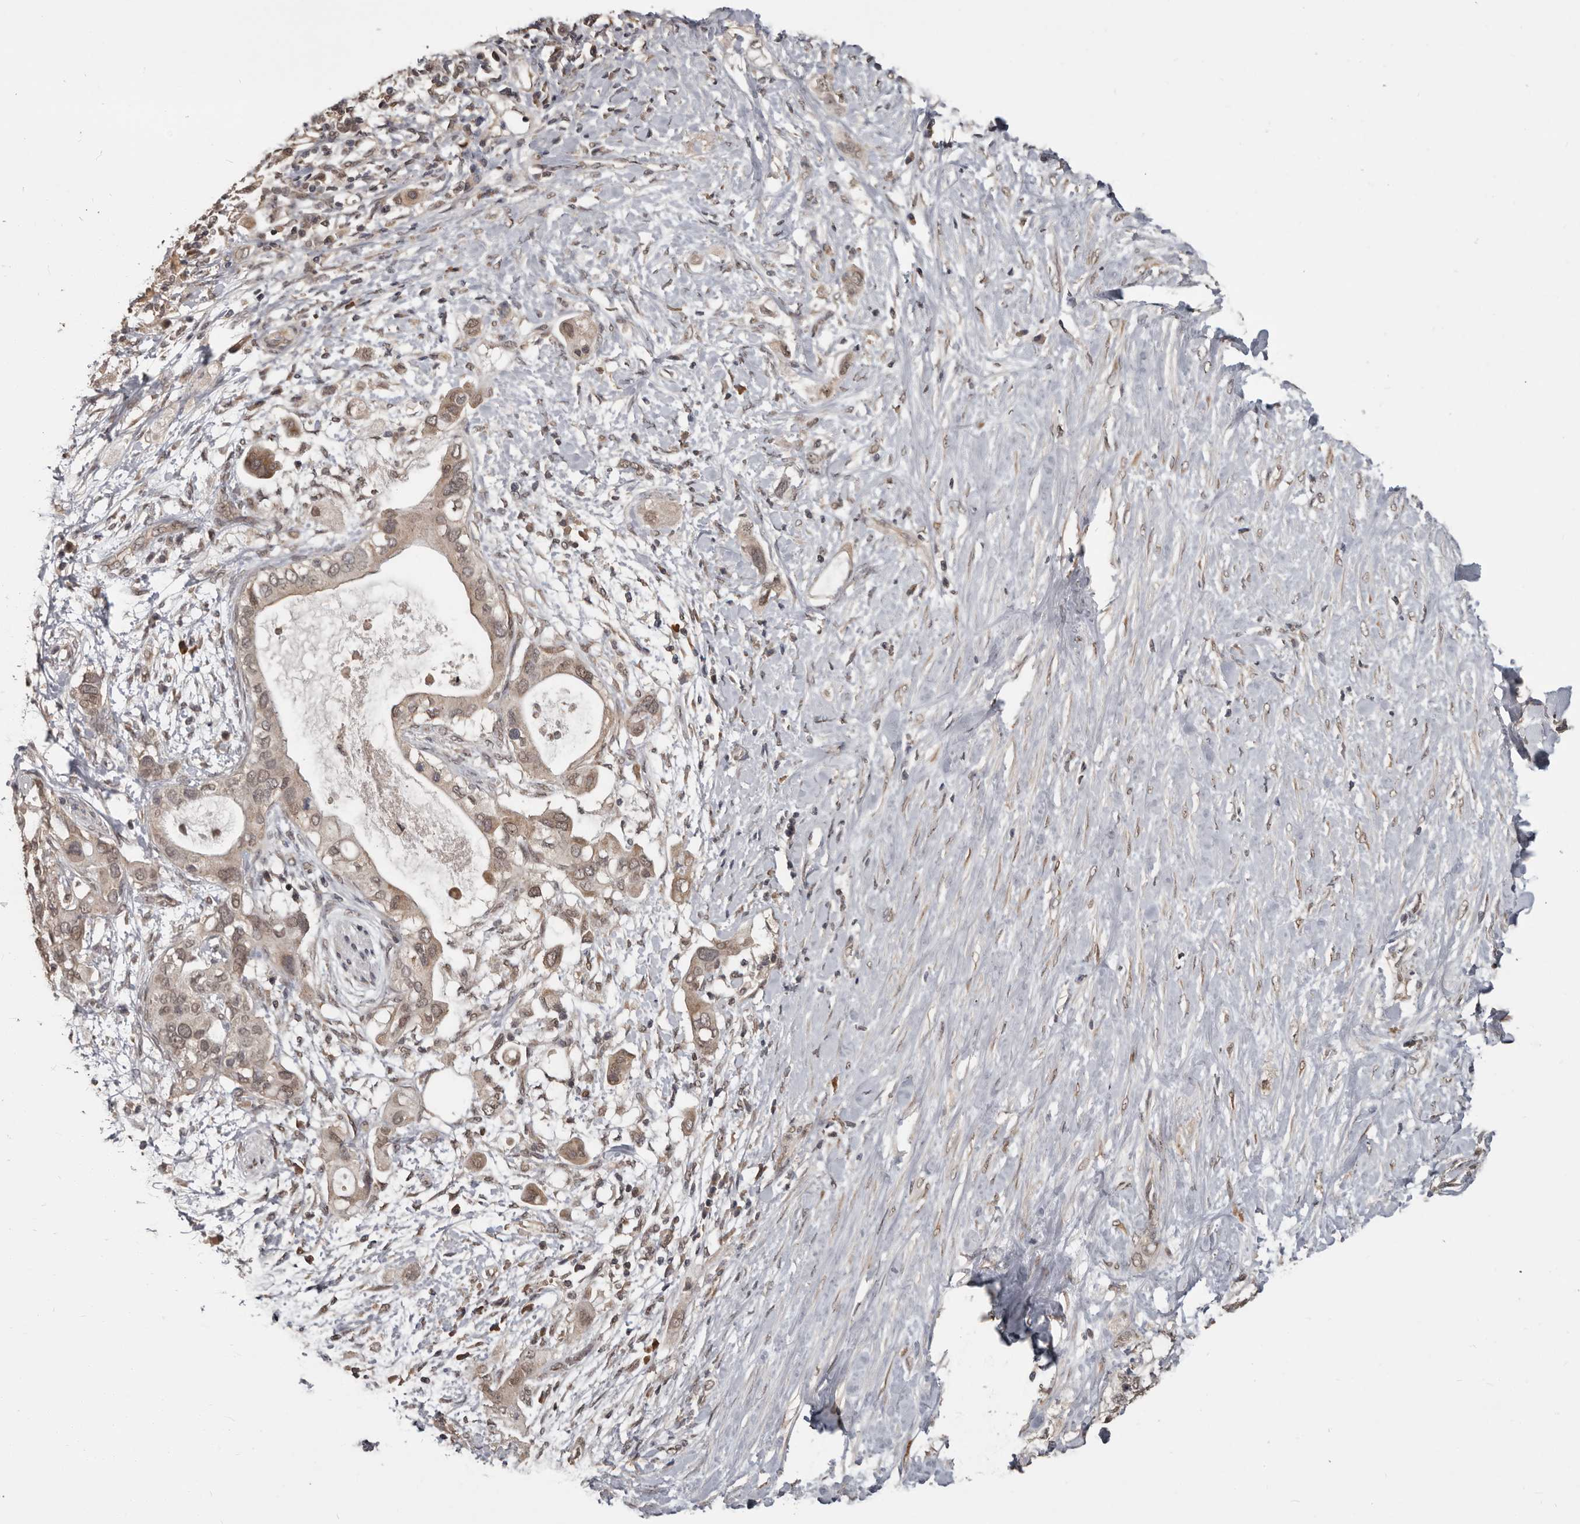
{"staining": {"intensity": "moderate", "quantity": ">75%", "location": "cytoplasmic/membranous,nuclear"}, "tissue": "pancreatic cancer", "cell_type": "Tumor cells", "image_type": "cancer", "snomed": [{"axis": "morphology", "description": "Adenocarcinoma, NOS"}, {"axis": "topography", "description": "Pancreas"}], "caption": "Tumor cells display medium levels of moderate cytoplasmic/membranous and nuclear positivity in about >75% of cells in human pancreatic cancer. The staining is performed using DAB (3,3'-diaminobenzidine) brown chromogen to label protein expression. The nuclei are counter-stained blue using hematoxylin.", "gene": "ZFP14", "patient": {"sex": "female", "age": 56}}